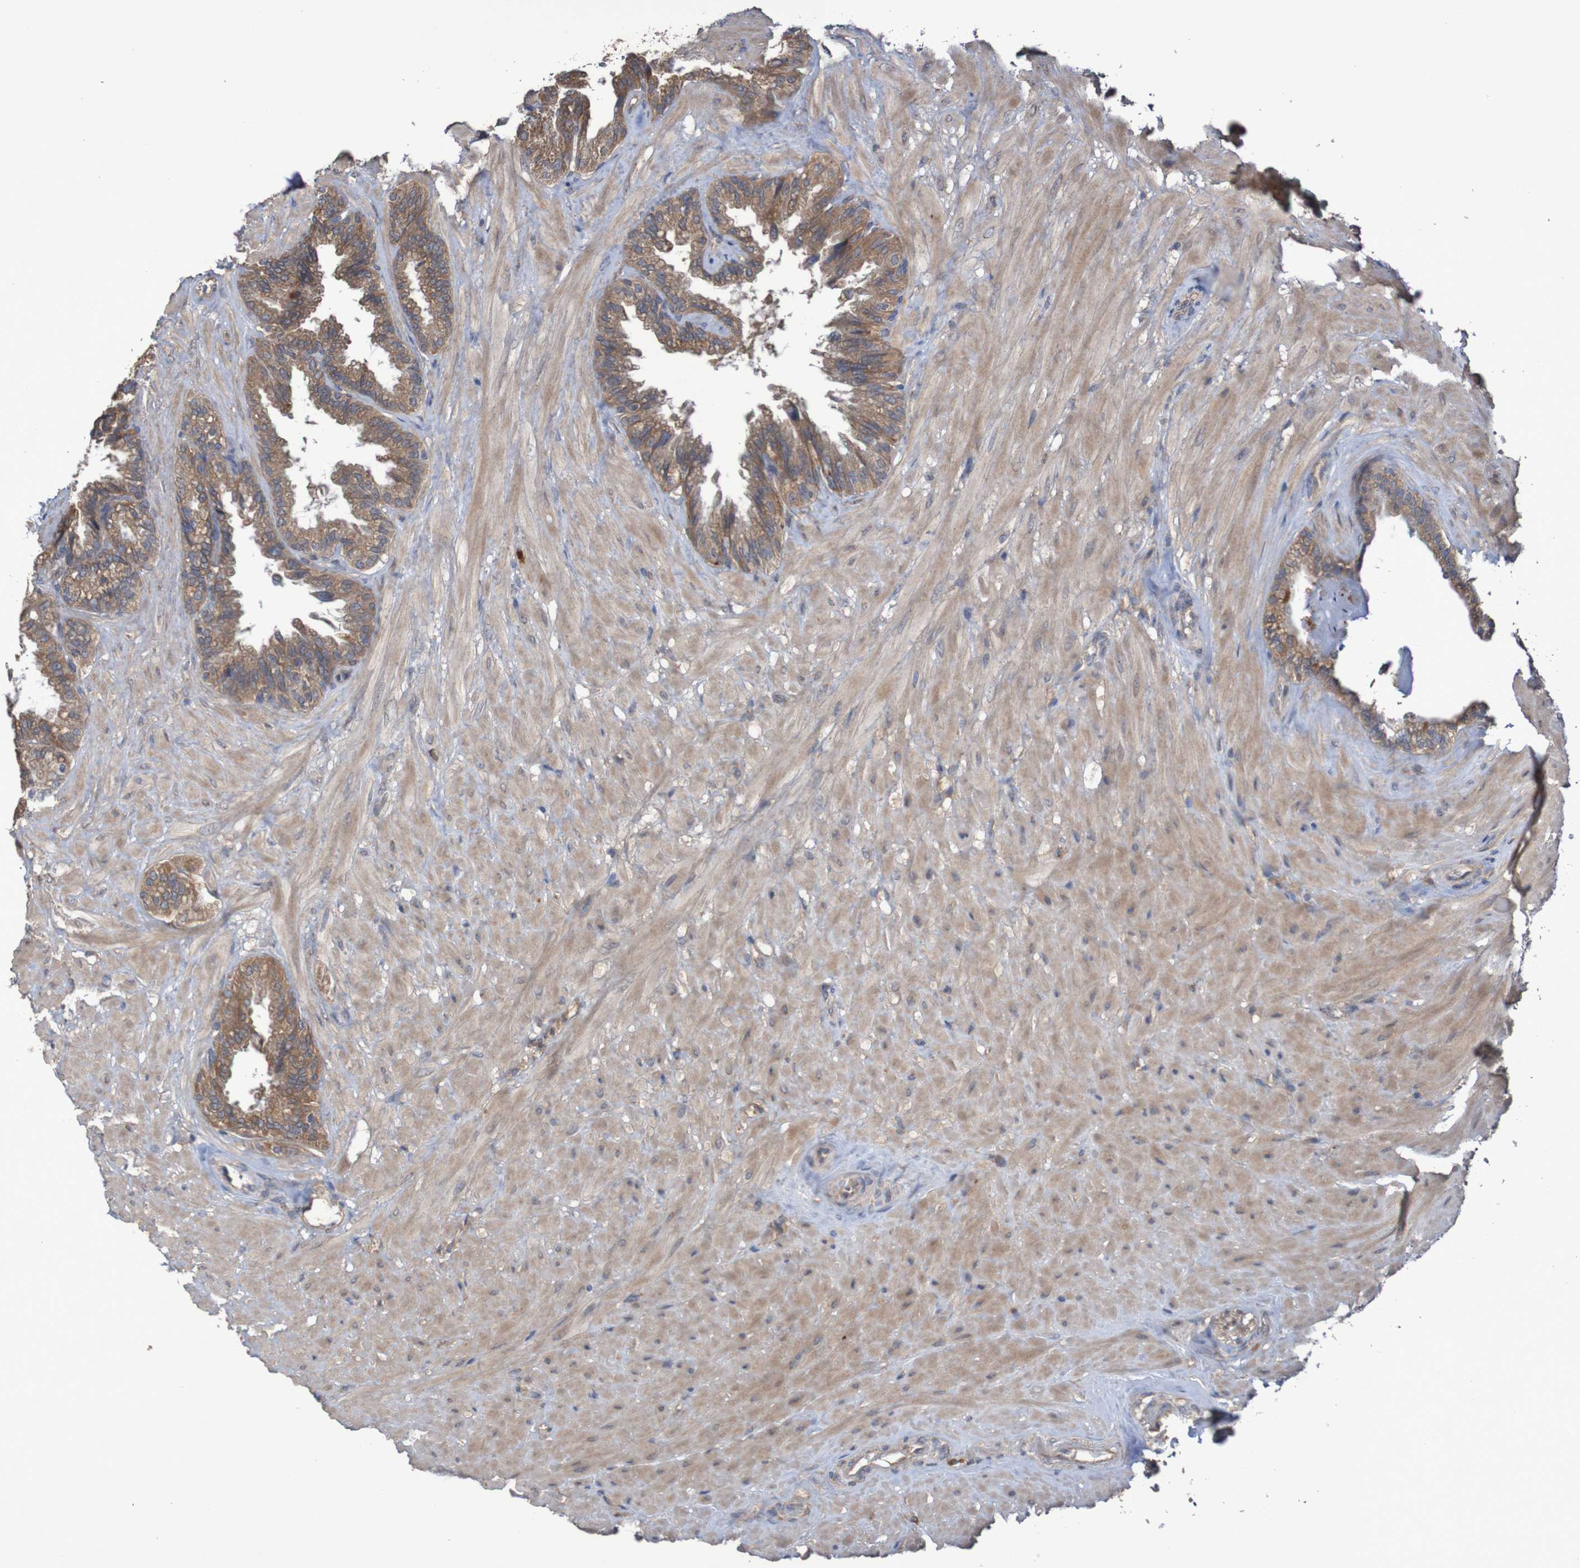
{"staining": {"intensity": "moderate", "quantity": ">75%", "location": "cytoplasmic/membranous"}, "tissue": "seminal vesicle", "cell_type": "Glandular cells", "image_type": "normal", "snomed": [{"axis": "morphology", "description": "Normal tissue, NOS"}, {"axis": "topography", "description": "Seminal veicle"}], "caption": "Glandular cells reveal medium levels of moderate cytoplasmic/membranous positivity in approximately >75% of cells in normal seminal vesicle. Nuclei are stained in blue.", "gene": "PHYH", "patient": {"sex": "male", "age": 46}}